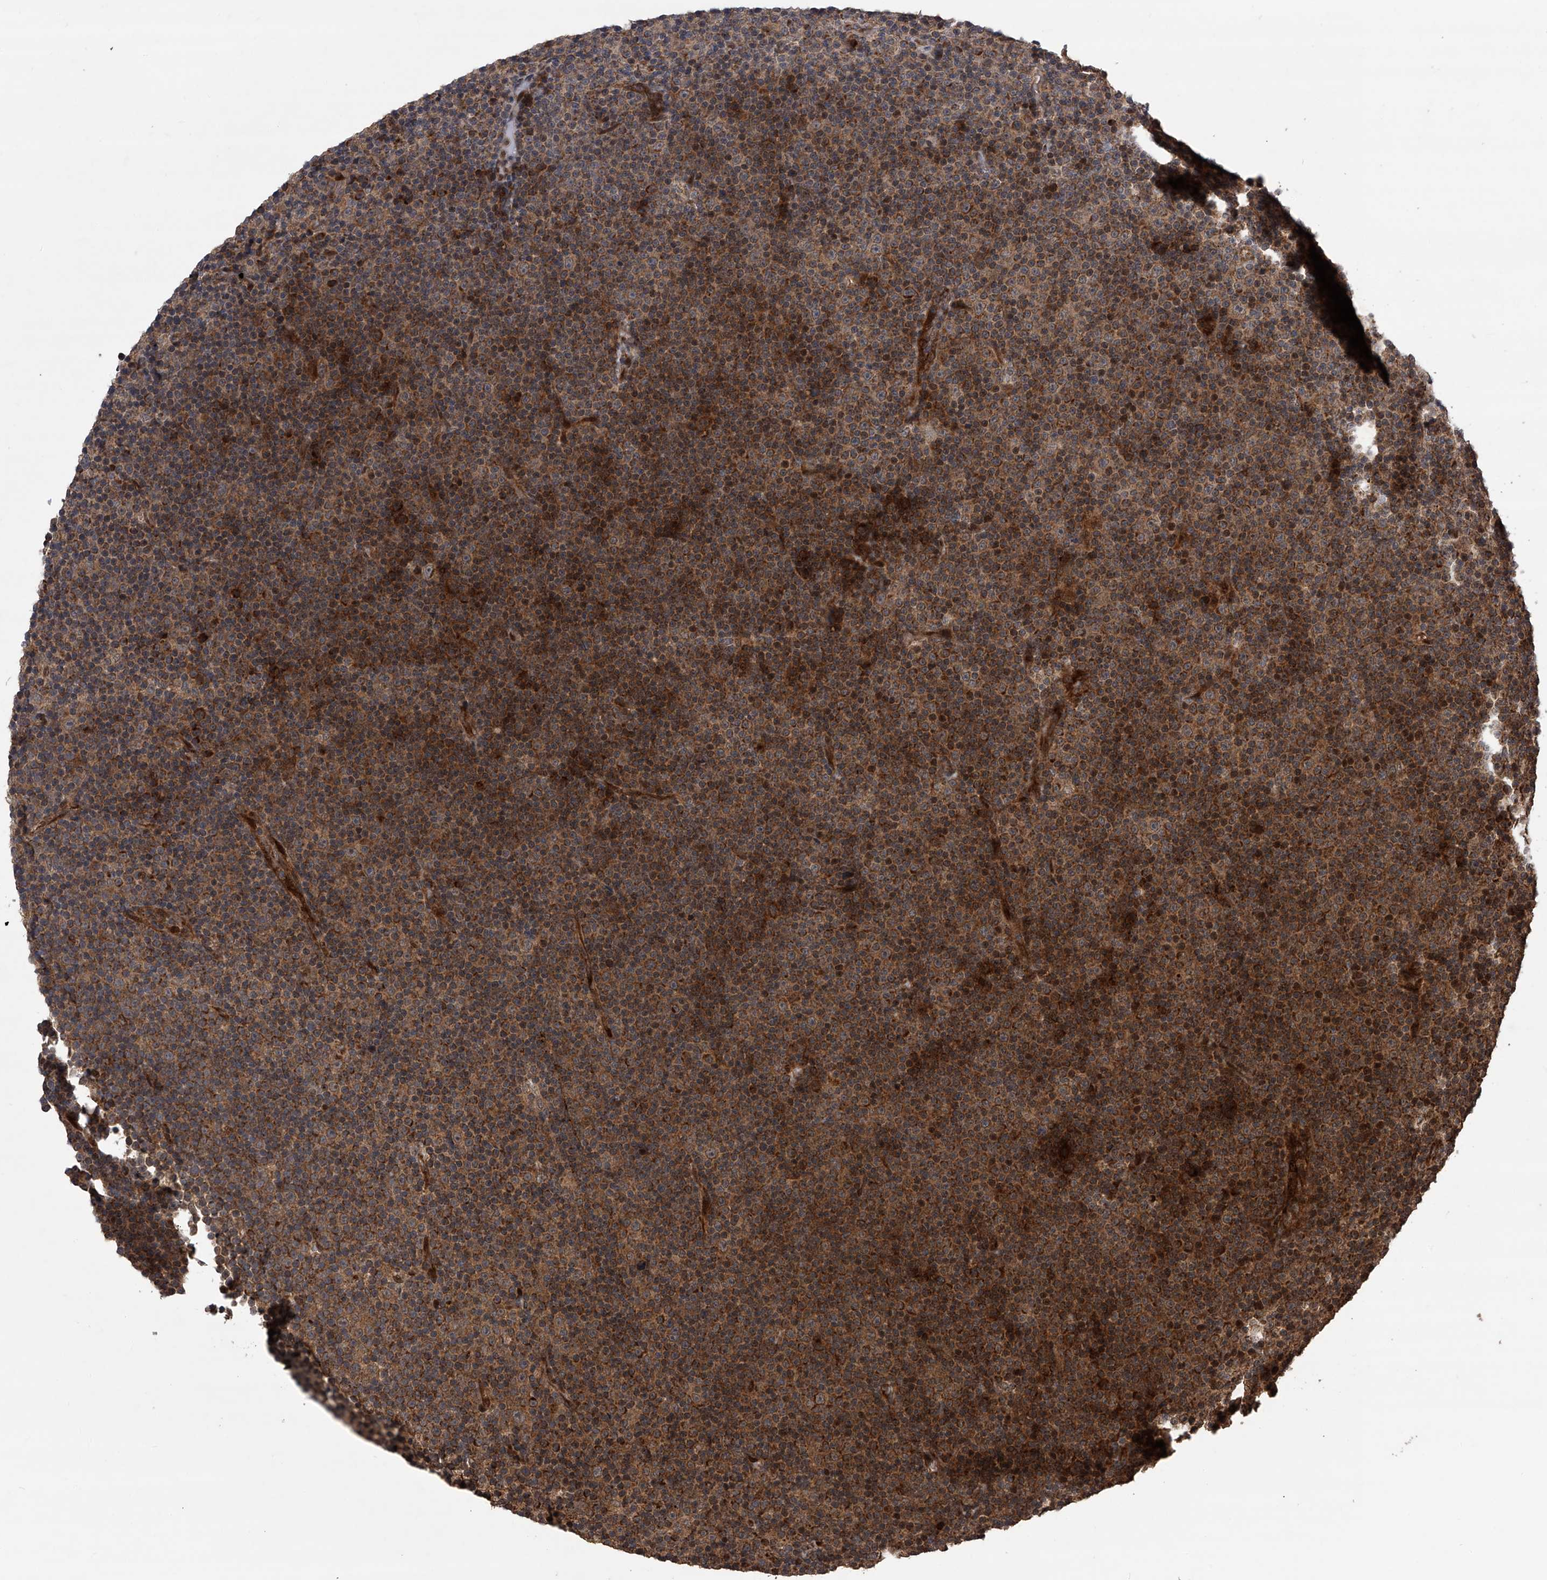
{"staining": {"intensity": "moderate", "quantity": ">75%", "location": "cytoplasmic/membranous"}, "tissue": "lymphoma", "cell_type": "Tumor cells", "image_type": "cancer", "snomed": [{"axis": "morphology", "description": "Malignant lymphoma, non-Hodgkin's type, Low grade"}, {"axis": "topography", "description": "Lymph node"}], "caption": "Lymphoma stained with DAB immunohistochemistry (IHC) exhibits medium levels of moderate cytoplasmic/membranous staining in approximately >75% of tumor cells.", "gene": "MAP3K11", "patient": {"sex": "female", "age": 67}}